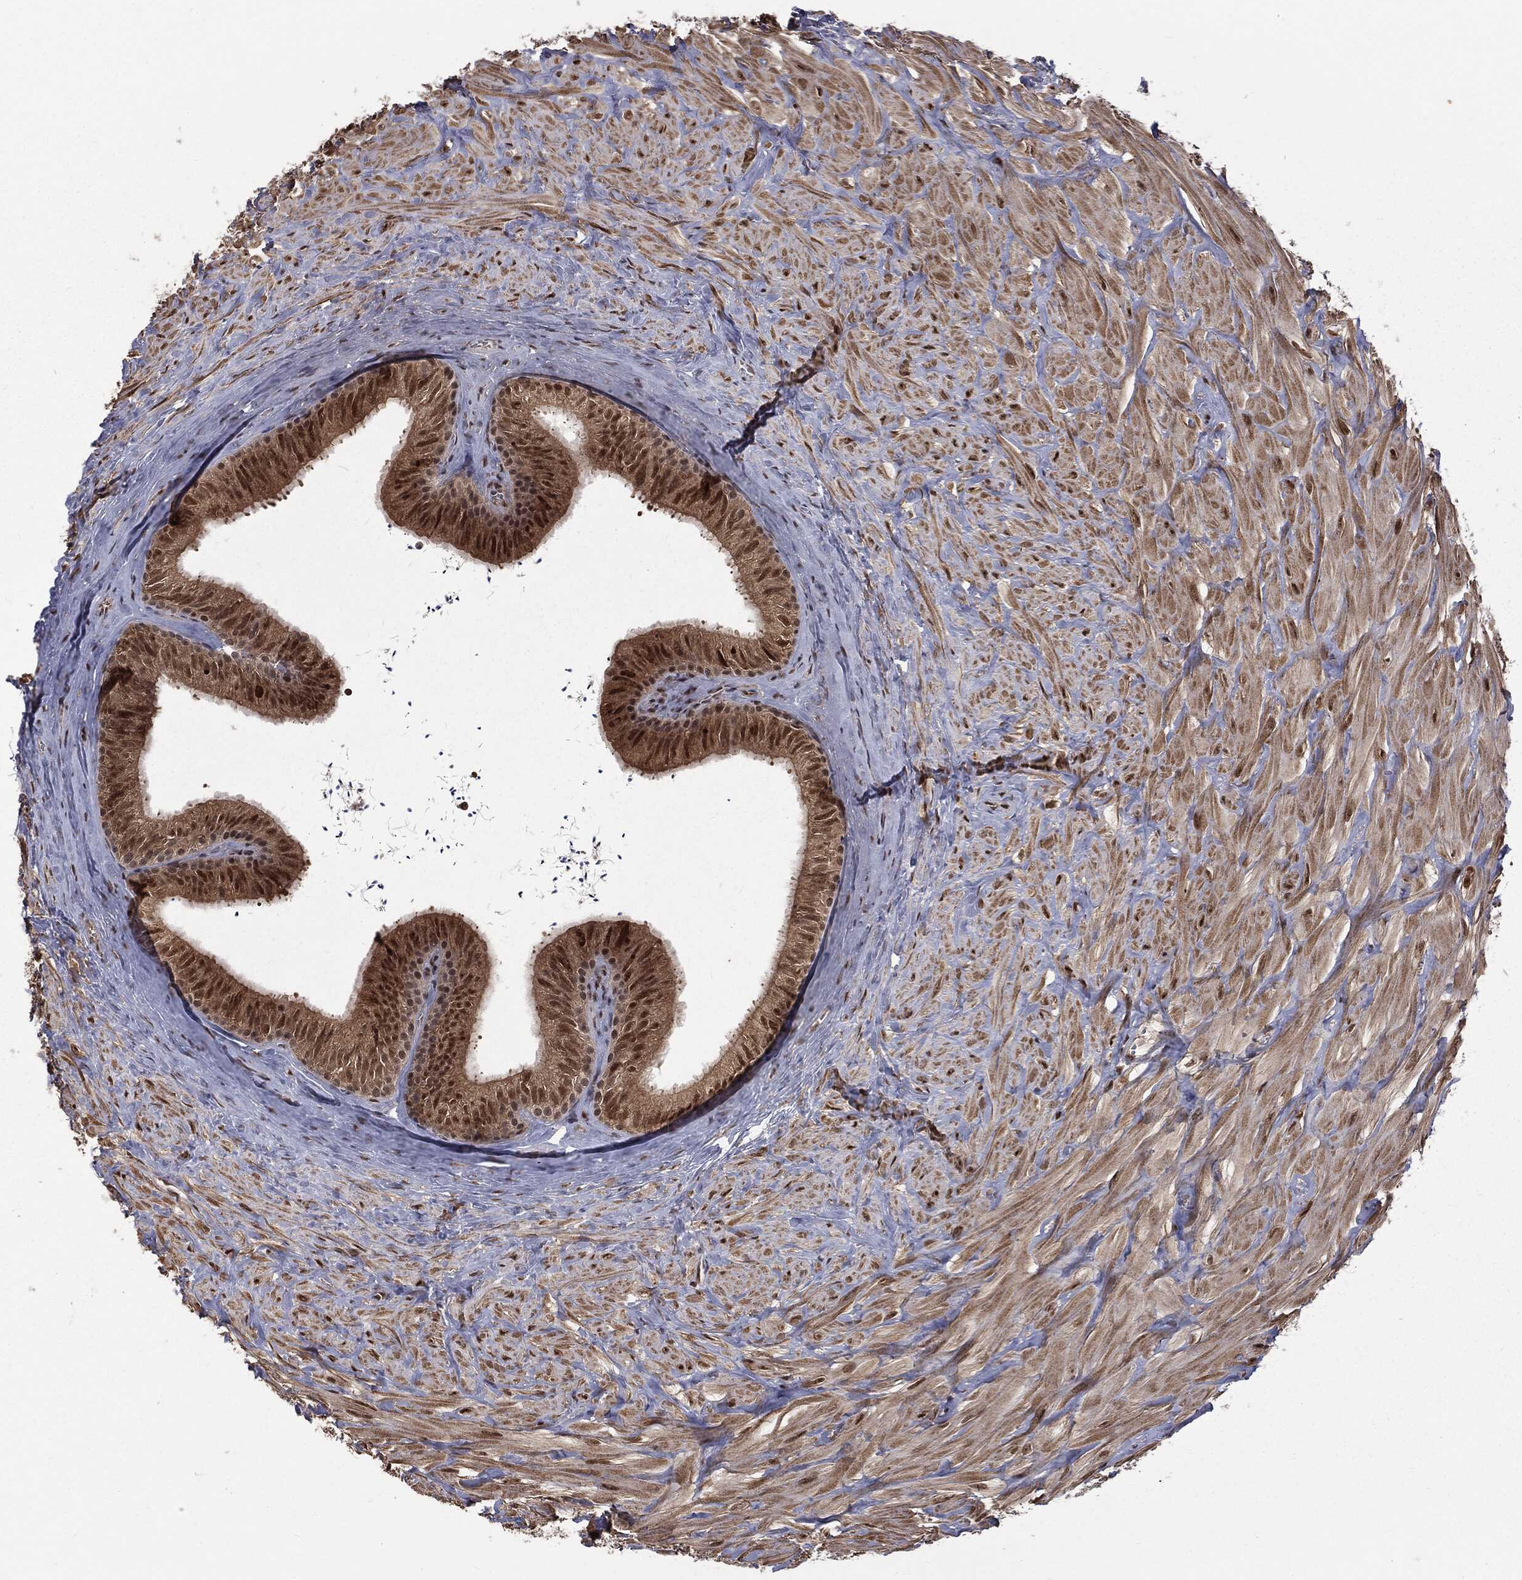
{"staining": {"intensity": "strong", "quantity": ">75%", "location": "nuclear"}, "tissue": "epididymis", "cell_type": "Glandular cells", "image_type": "normal", "snomed": [{"axis": "morphology", "description": "Normal tissue, NOS"}, {"axis": "topography", "description": "Epididymis"}], "caption": "A brown stain labels strong nuclear staining of a protein in glandular cells of normal epididymis. The protein of interest is stained brown, and the nuclei are stained in blue (DAB IHC with brightfield microscopy, high magnification).", "gene": "JMJD6", "patient": {"sex": "male", "age": 32}}